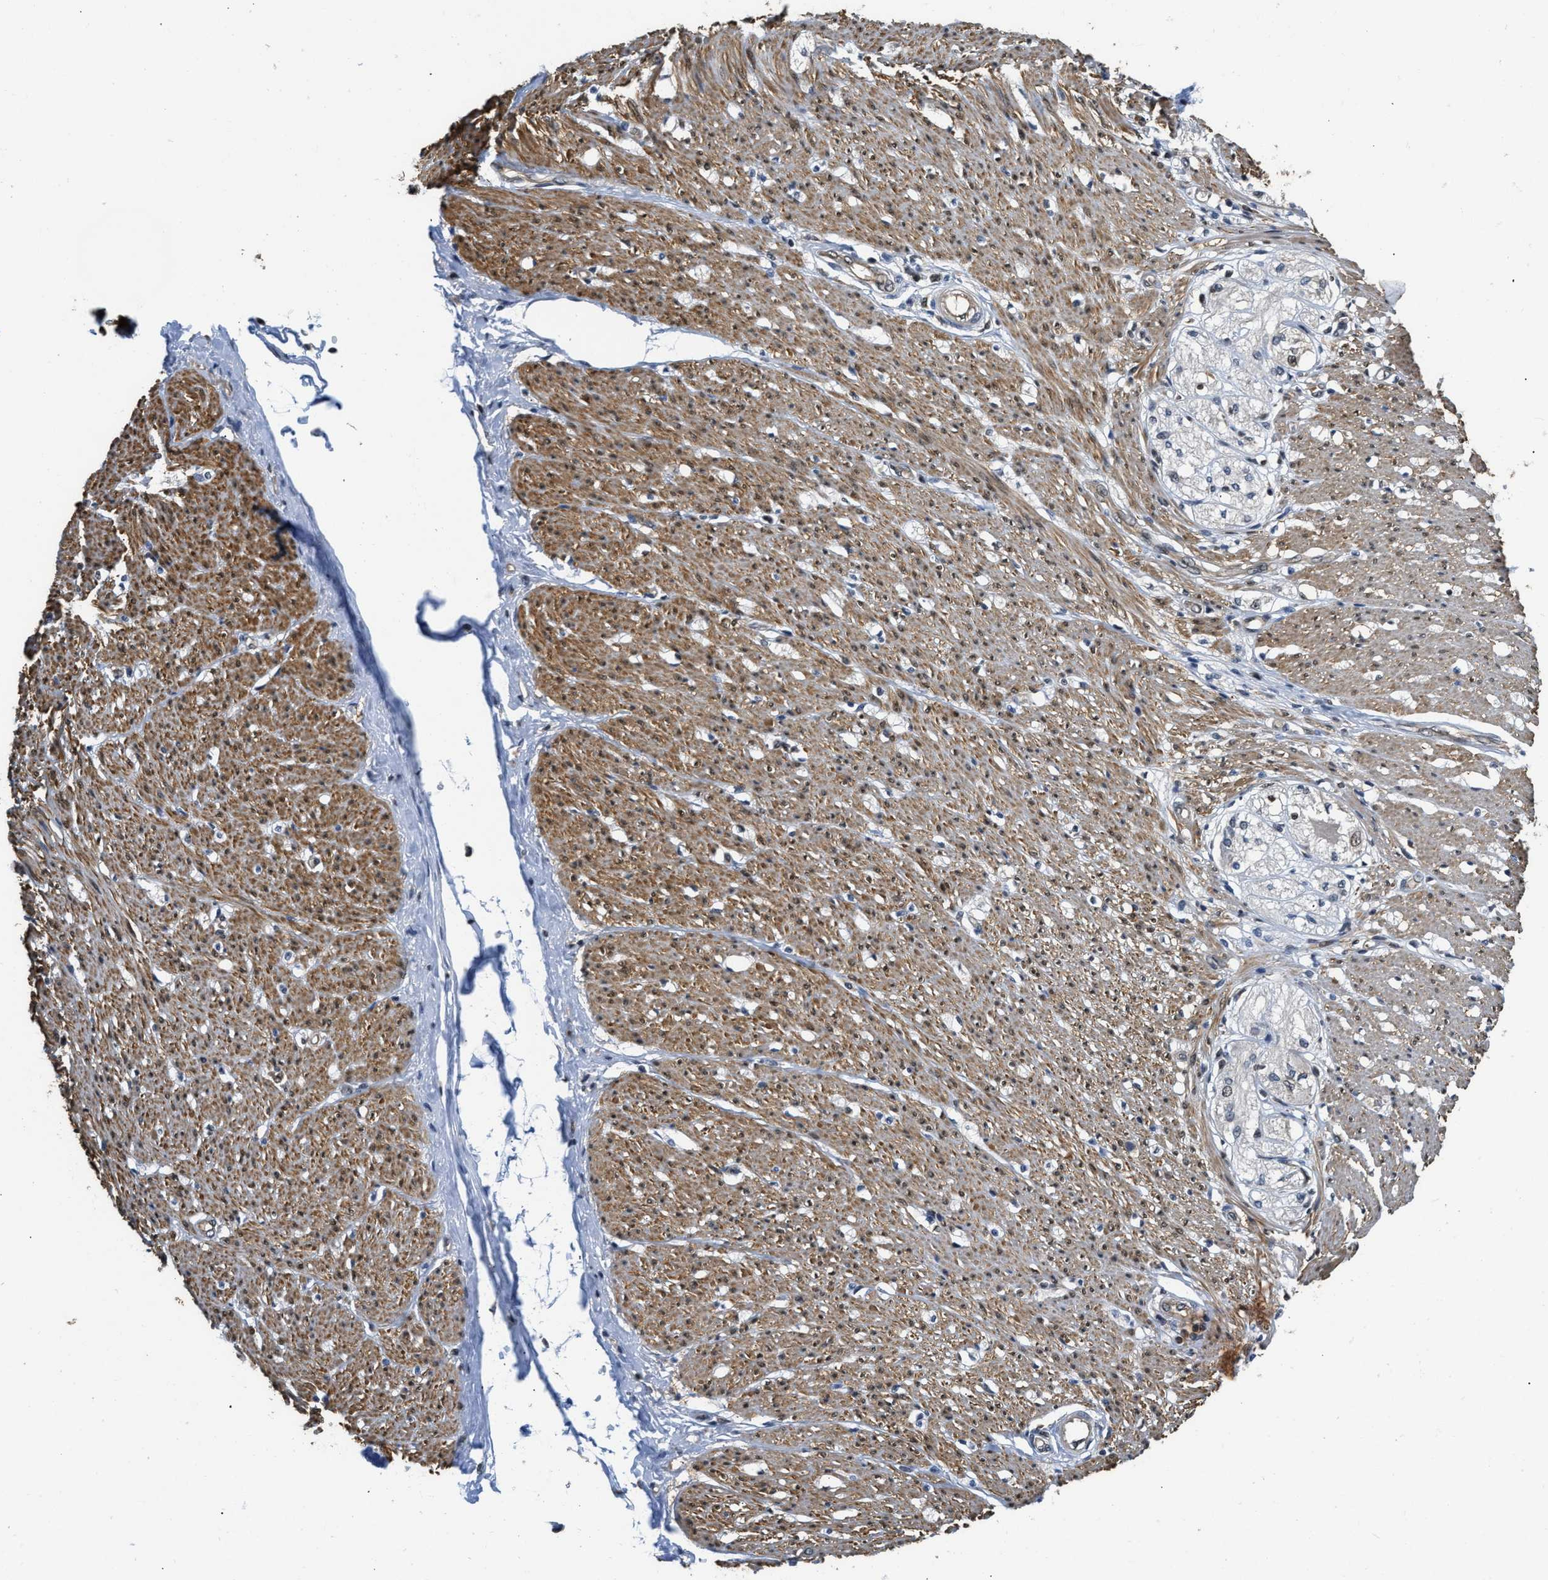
{"staining": {"intensity": "moderate", "quantity": "25%-75%", "location": "cytoplasmic/membranous"}, "tissue": "adipose tissue", "cell_type": "Adipocytes", "image_type": "normal", "snomed": [{"axis": "morphology", "description": "Normal tissue, NOS"}, {"axis": "morphology", "description": "Adenocarcinoma, NOS"}, {"axis": "topography", "description": "Colon"}, {"axis": "topography", "description": "Peripheral nerve tissue"}], "caption": "A high-resolution micrograph shows immunohistochemistry (IHC) staining of benign adipose tissue, which reveals moderate cytoplasmic/membranous staining in about 25%-75% of adipocytes.", "gene": "TES", "patient": {"sex": "male", "age": 14}}